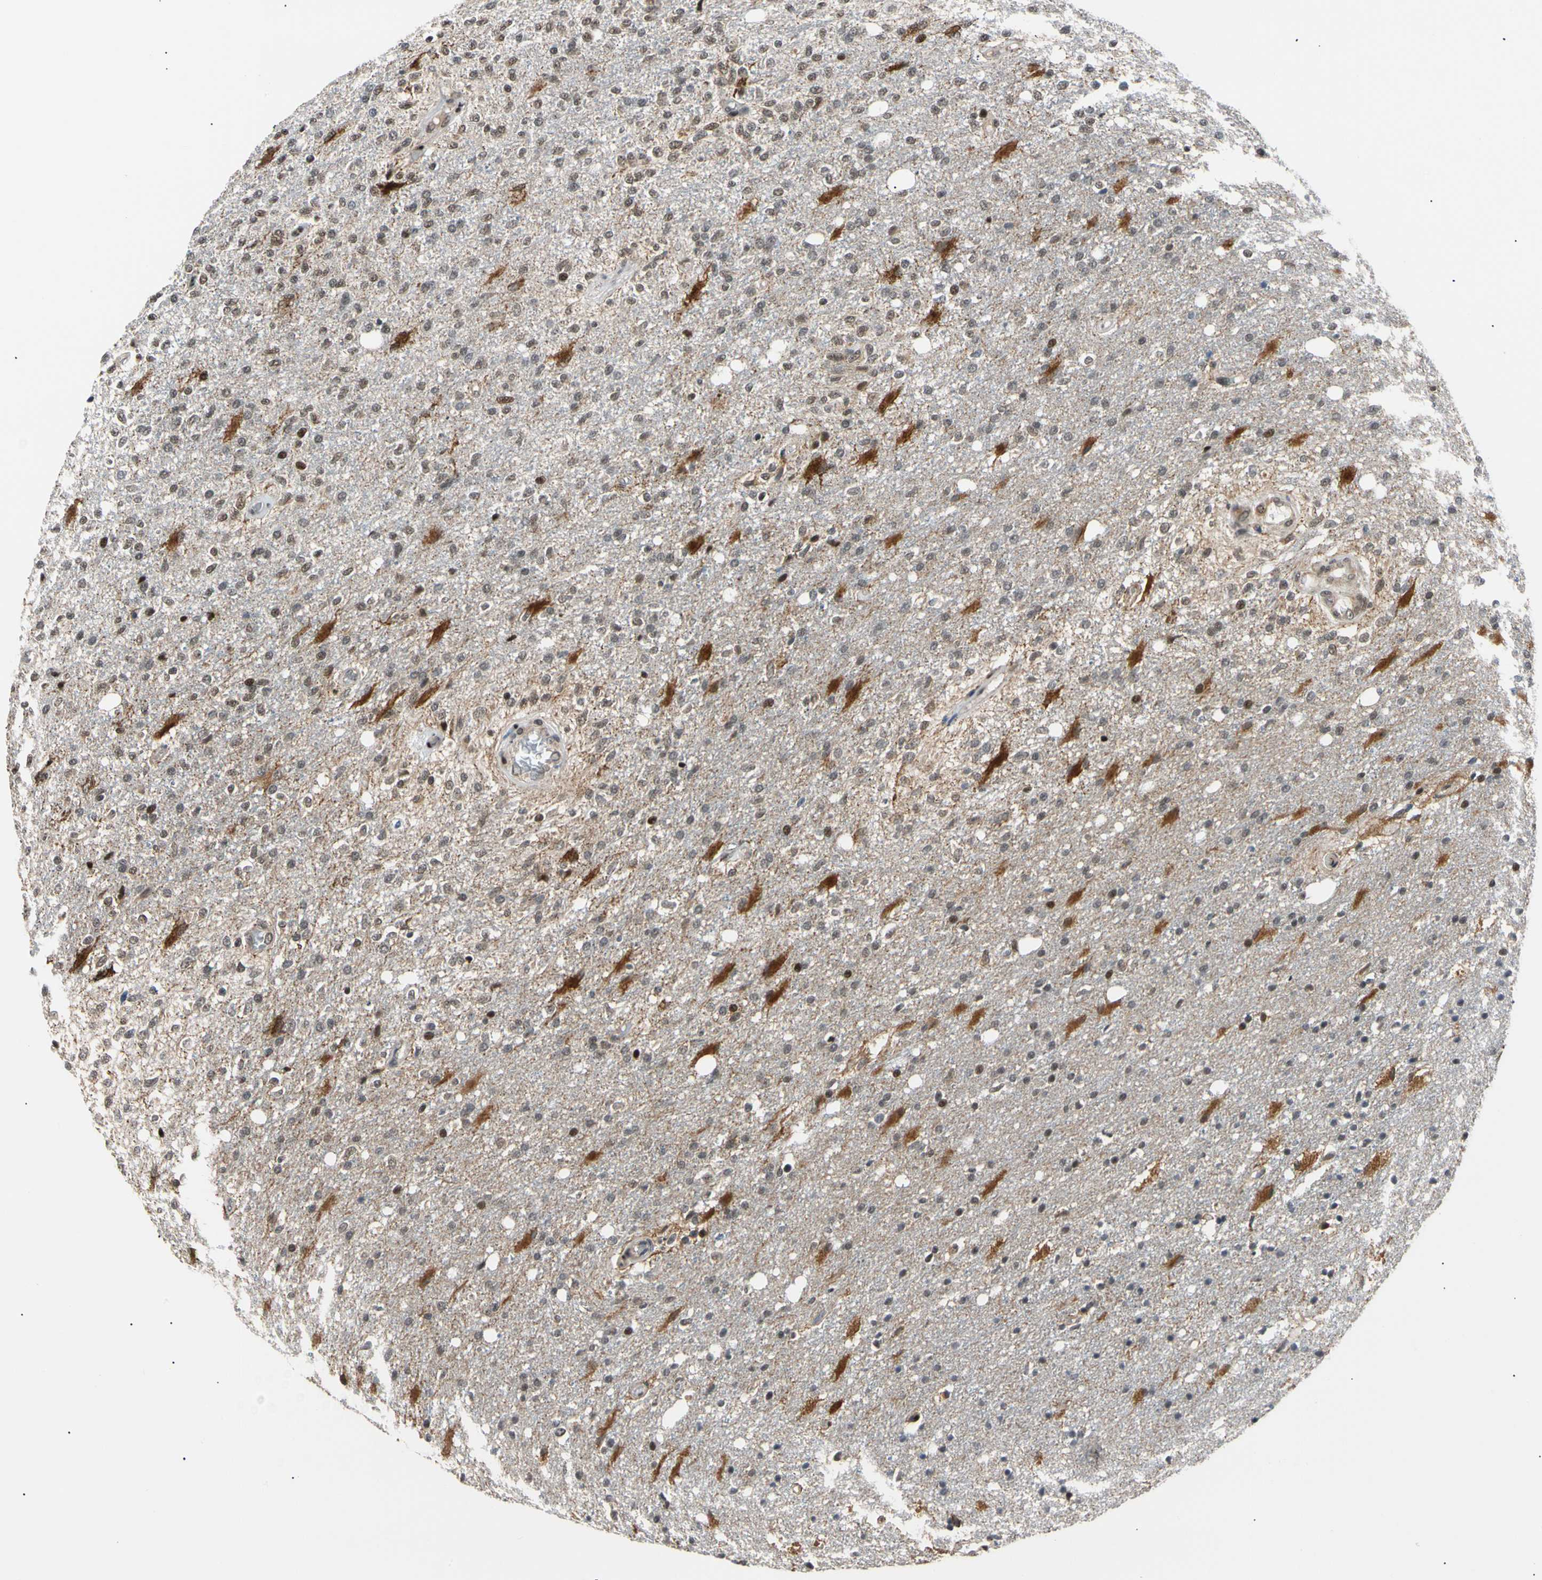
{"staining": {"intensity": "weak", "quantity": "<25%", "location": "nuclear"}, "tissue": "glioma", "cell_type": "Tumor cells", "image_type": "cancer", "snomed": [{"axis": "morphology", "description": "Normal tissue, NOS"}, {"axis": "morphology", "description": "Glioma, malignant, High grade"}, {"axis": "topography", "description": "Cerebral cortex"}], "caption": "There is no significant positivity in tumor cells of high-grade glioma (malignant).", "gene": "E2F1", "patient": {"sex": "male", "age": 77}}